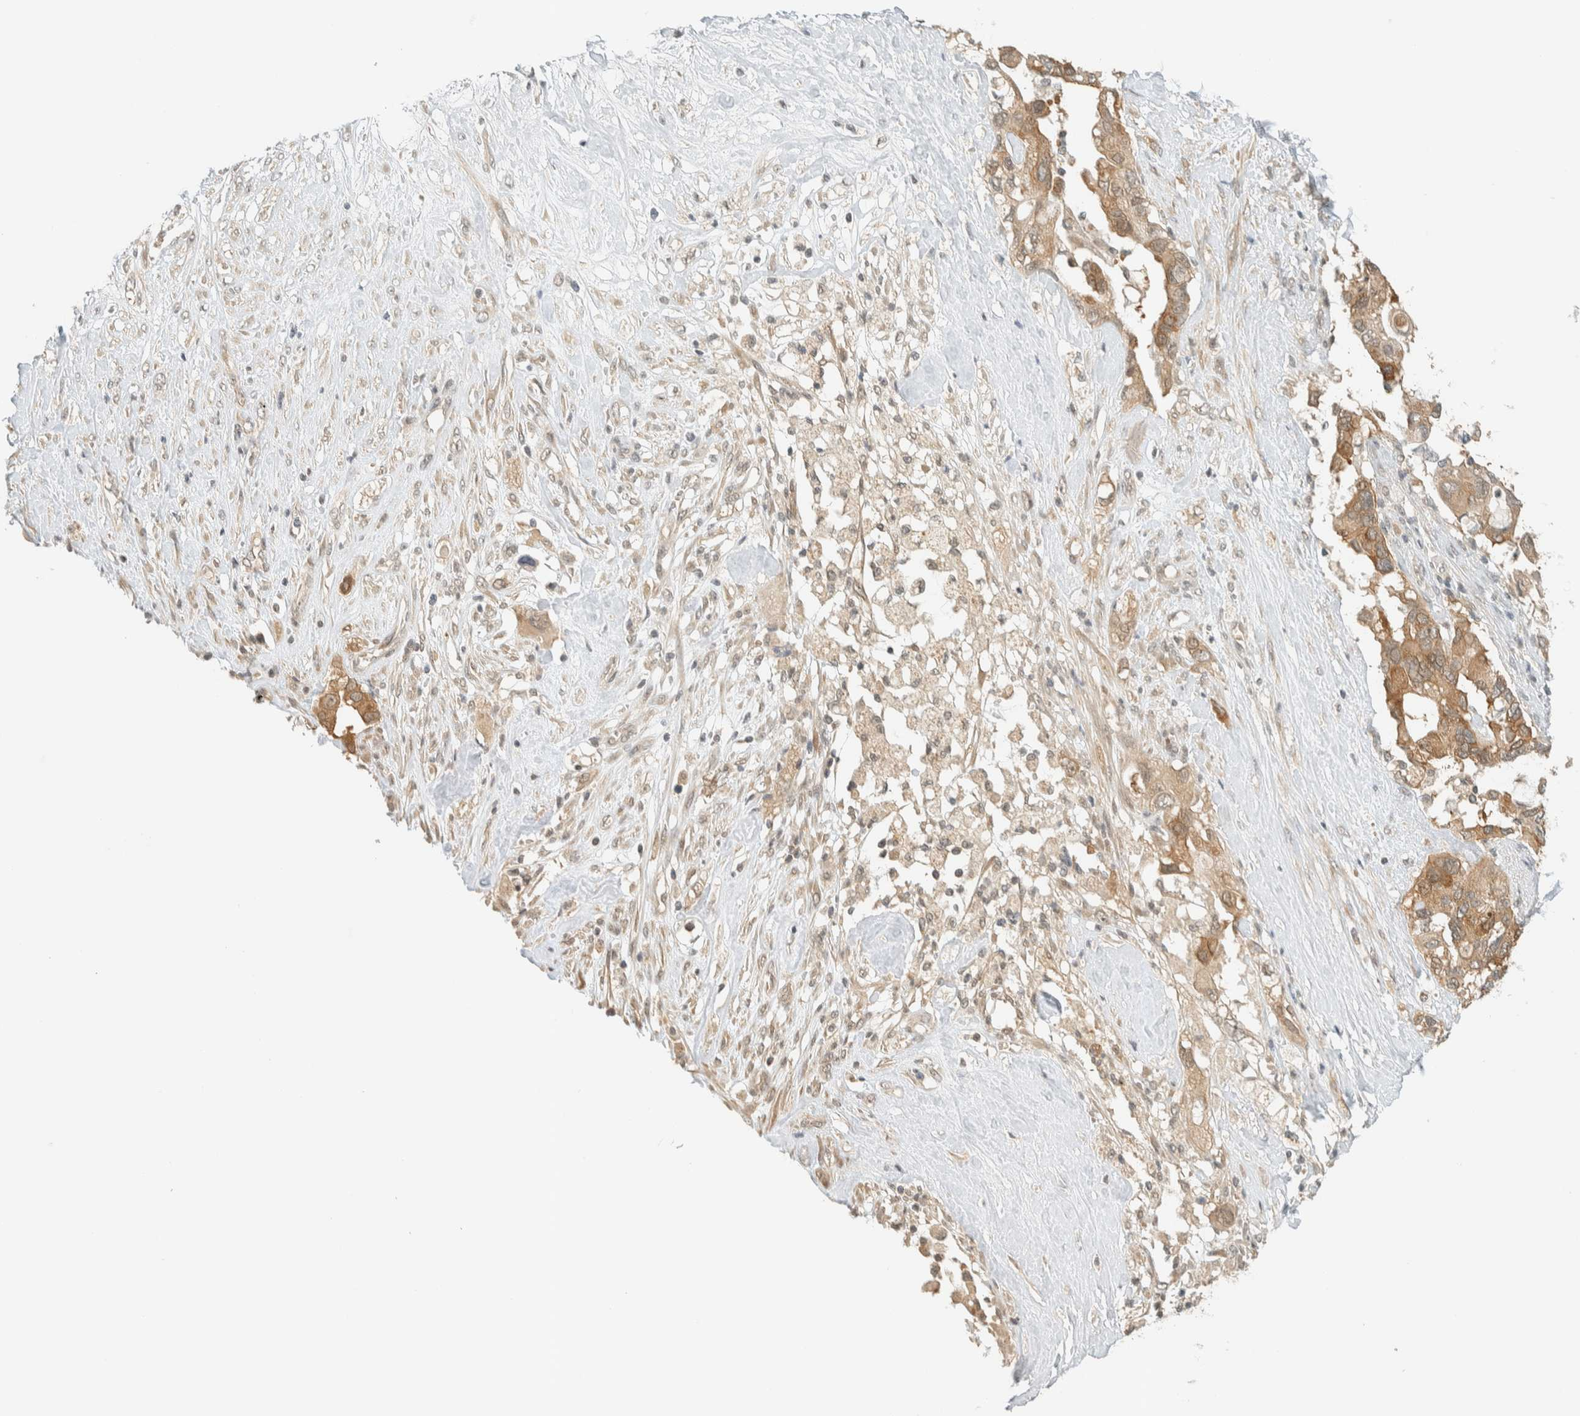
{"staining": {"intensity": "moderate", "quantity": ">75%", "location": "cytoplasmic/membranous"}, "tissue": "pancreatic cancer", "cell_type": "Tumor cells", "image_type": "cancer", "snomed": [{"axis": "morphology", "description": "Adenocarcinoma, NOS"}, {"axis": "topography", "description": "Pancreas"}], "caption": "Immunohistochemistry (IHC) (DAB (3,3'-diaminobenzidine)) staining of pancreatic adenocarcinoma demonstrates moderate cytoplasmic/membranous protein positivity in approximately >75% of tumor cells.", "gene": "KIFAP3", "patient": {"sex": "female", "age": 56}}